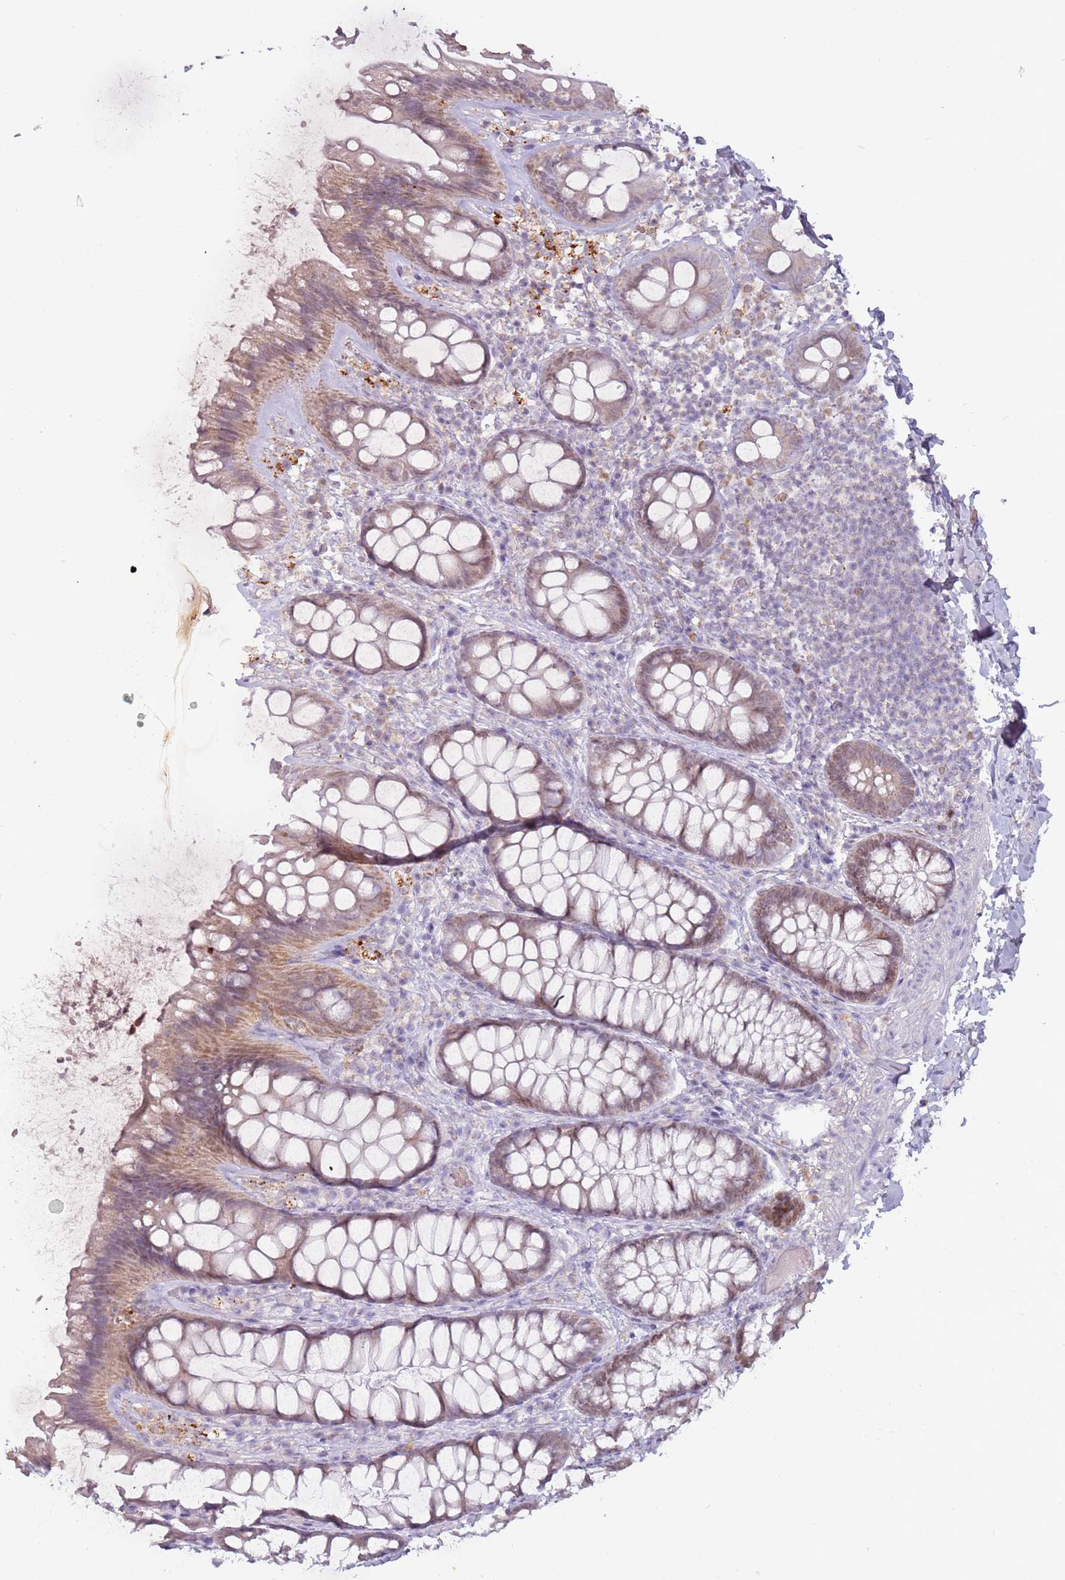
{"staining": {"intensity": "negative", "quantity": "none", "location": "none"}, "tissue": "colon", "cell_type": "Endothelial cells", "image_type": "normal", "snomed": [{"axis": "morphology", "description": "Normal tissue, NOS"}, {"axis": "topography", "description": "Colon"}], "caption": "The IHC photomicrograph has no significant expression in endothelial cells of colon. (DAB (3,3'-diaminobenzidine) immunohistochemistry (IHC) visualized using brightfield microscopy, high magnification).", "gene": "SYS1", "patient": {"sex": "male", "age": 46}}